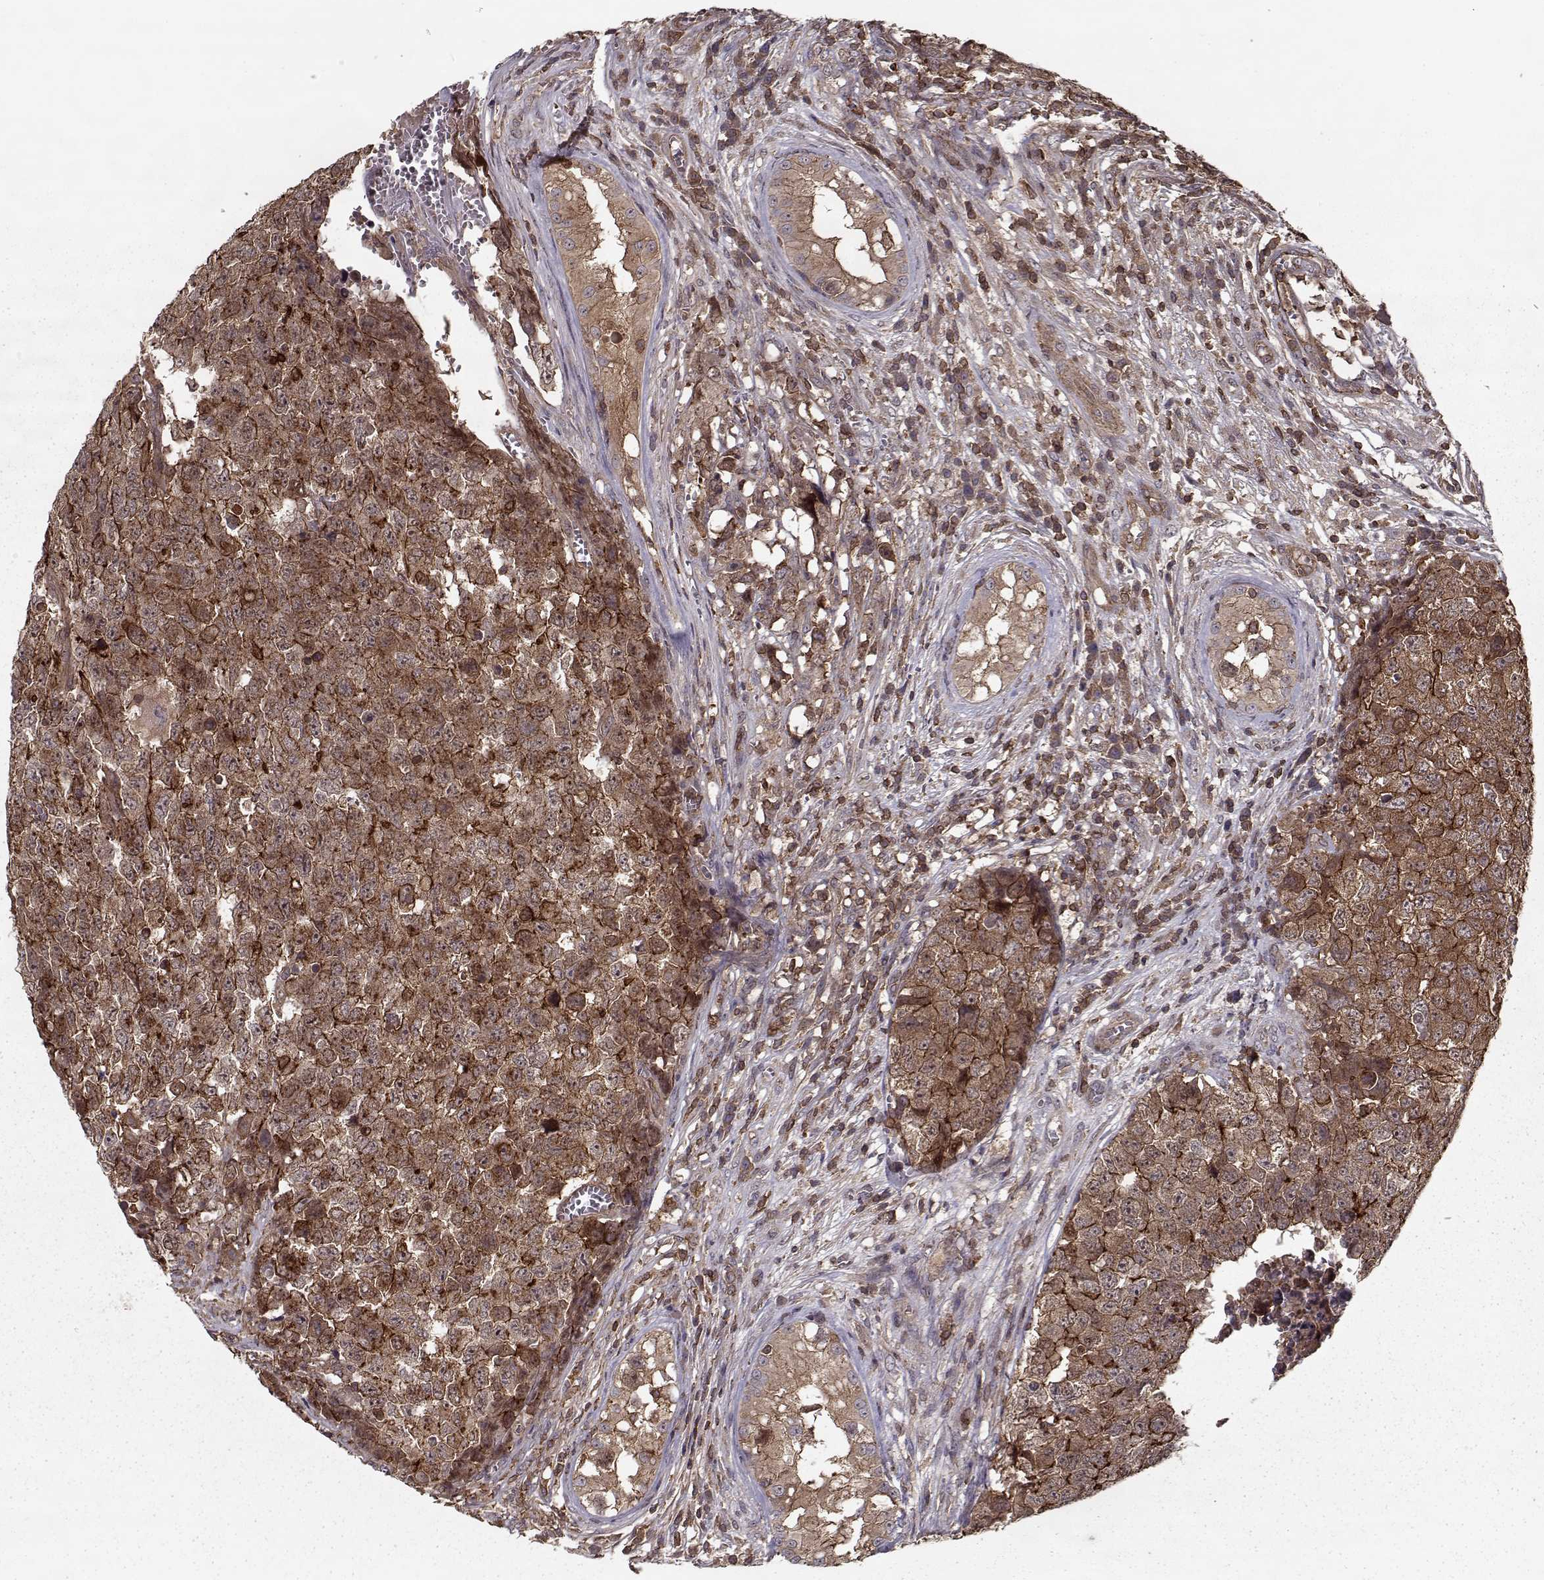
{"staining": {"intensity": "strong", "quantity": ">75%", "location": "cytoplasmic/membranous"}, "tissue": "testis cancer", "cell_type": "Tumor cells", "image_type": "cancer", "snomed": [{"axis": "morphology", "description": "Carcinoma, Embryonal, NOS"}, {"axis": "topography", "description": "Testis"}], "caption": "High-power microscopy captured an immunohistochemistry micrograph of testis cancer (embryonal carcinoma), revealing strong cytoplasmic/membranous positivity in approximately >75% of tumor cells.", "gene": "PPP1R12A", "patient": {"sex": "male", "age": 23}}